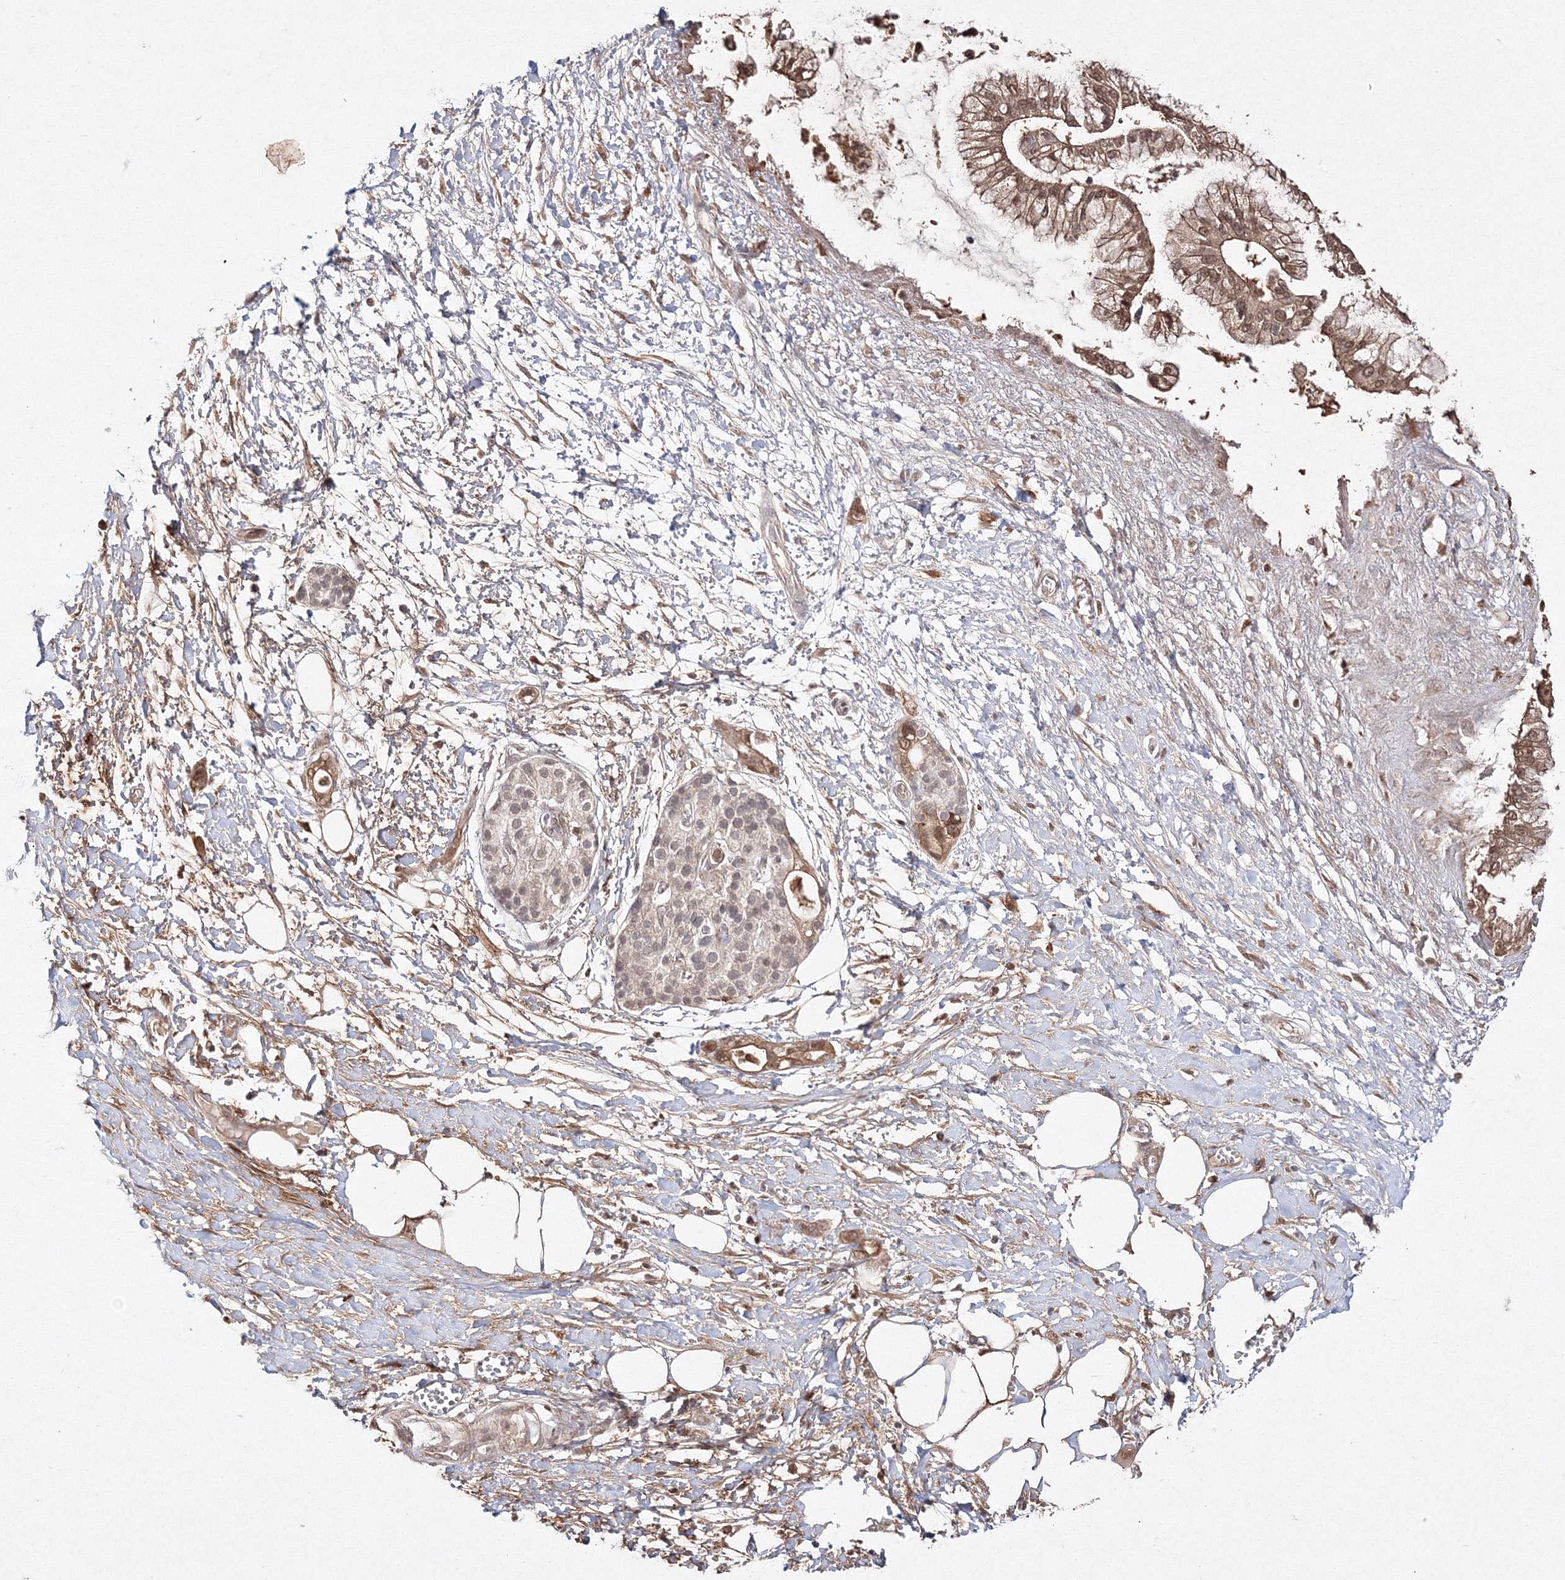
{"staining": {"intensity": "moderate", "quantity": ">75%", "location": "cytoplasmic/membranous,nuclear"}, "tissue": "pancreatic cancer", "cell_type": "Tumor cells", "image_type": "cancer", "snomed": [{"axis": "morphology", "description": "Adenocarcinoma, NOS"}, {"axis": "topography", "description": "Pancreas"}], "caption": "Pancreatic adenocarcinoma stained for a protein (brown) exhibits moderate cytoplasmic/membranous and nuclear positive staining in approximately >75% of tumor cells.", "gene": "S100A11", "patient": {"sex": "male", "age": 68}}